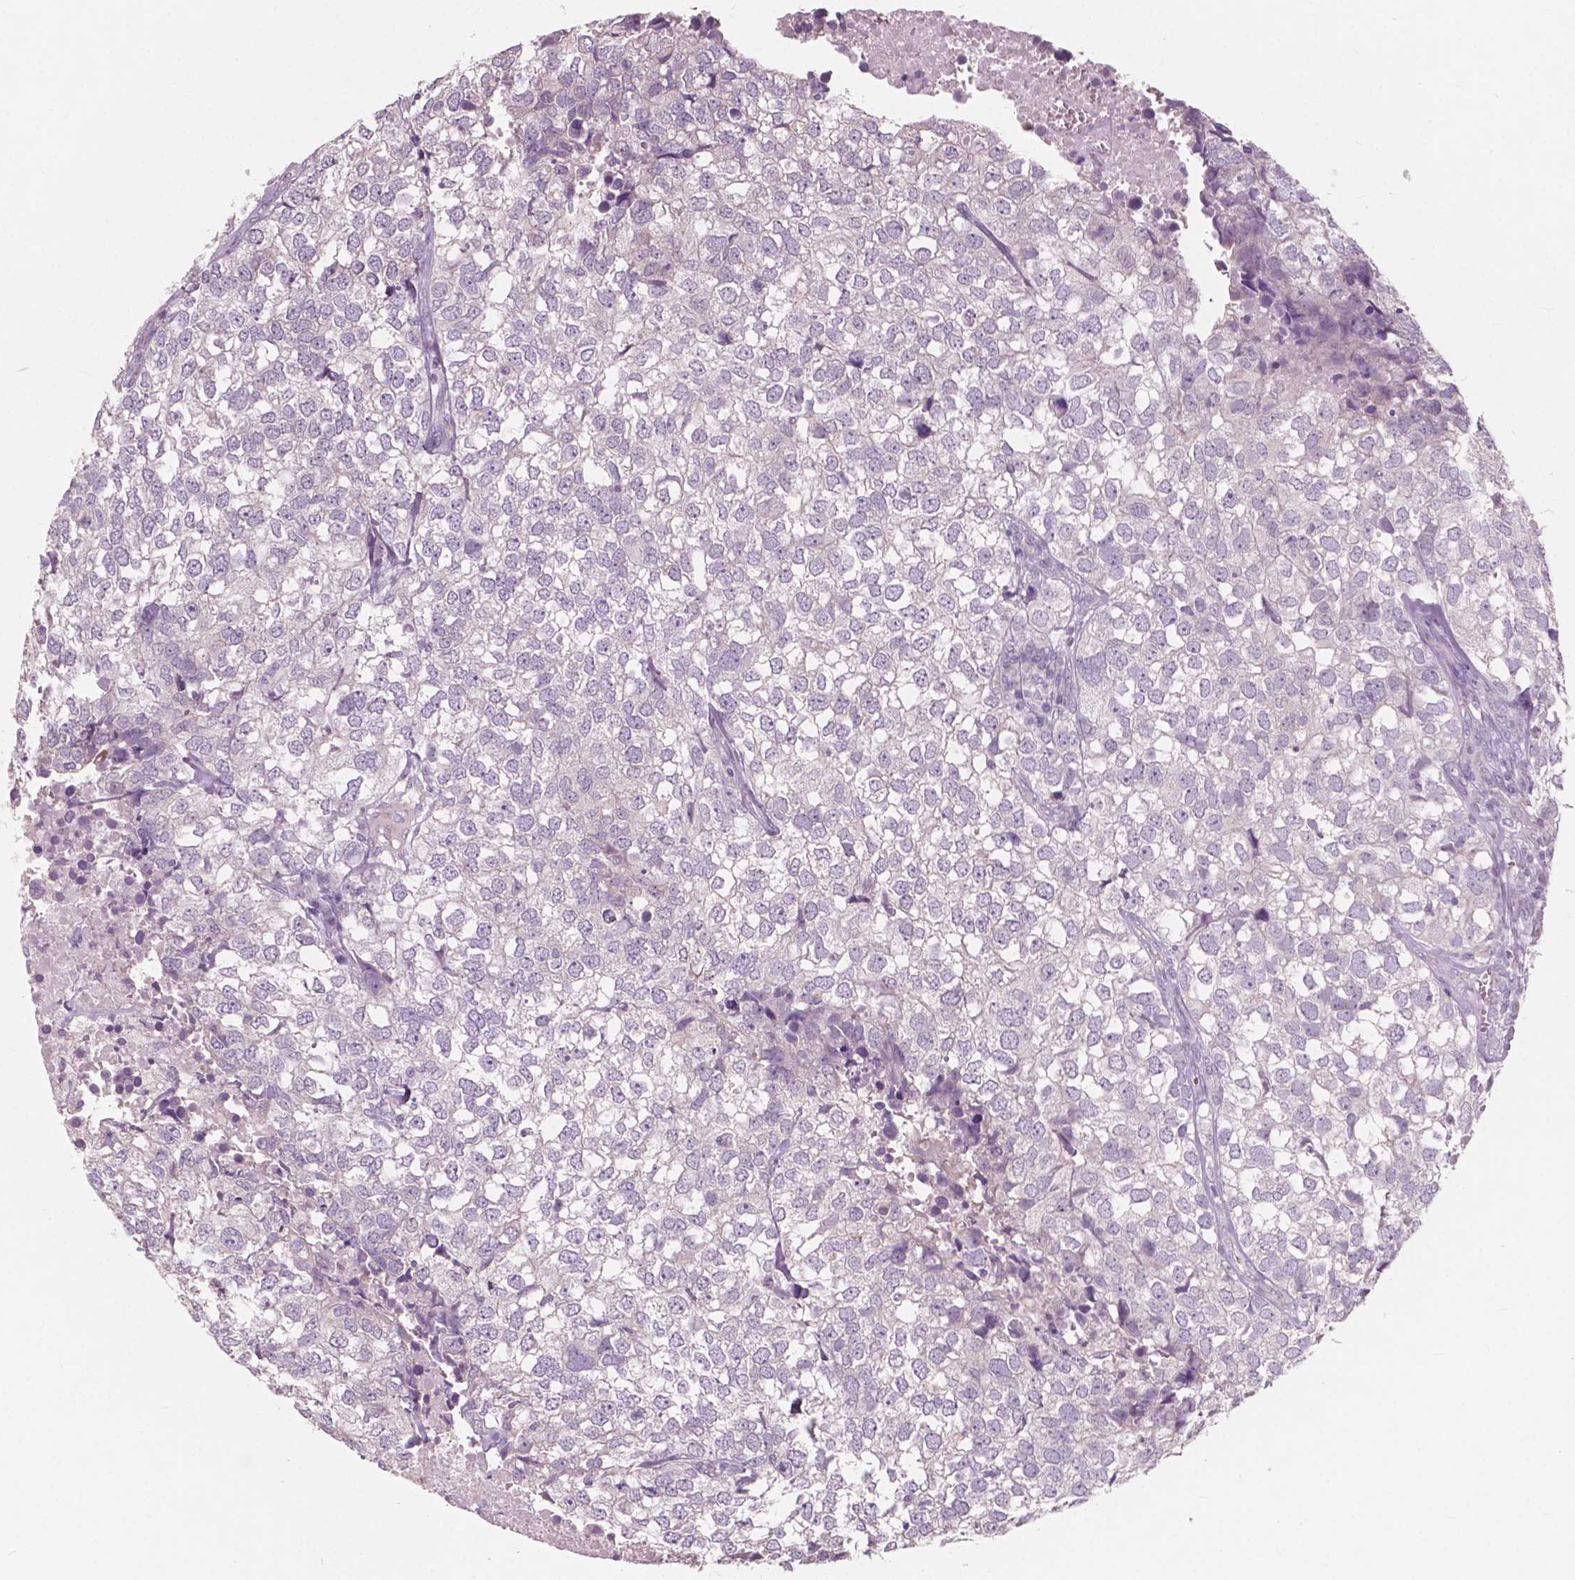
{"staining": {"intensity": "negative", "quantity": "none", "location": "none"}, "tissue": "breast cancer", "cell_type": "Tumor cells", "image_type": "cancer", "snomed": [{"axis": "morphology", "description": "Duct carcinoma"}, {"axis": "topography", "description": "Breast"}], "caption": "Immunohistochemical staining of breast cancer (infiltrating ductal carcinoma) demonstrates no significant positivity in tumor cells.", "gene": "AWAT1", "patient": {"sex": "female", "age": 30}}